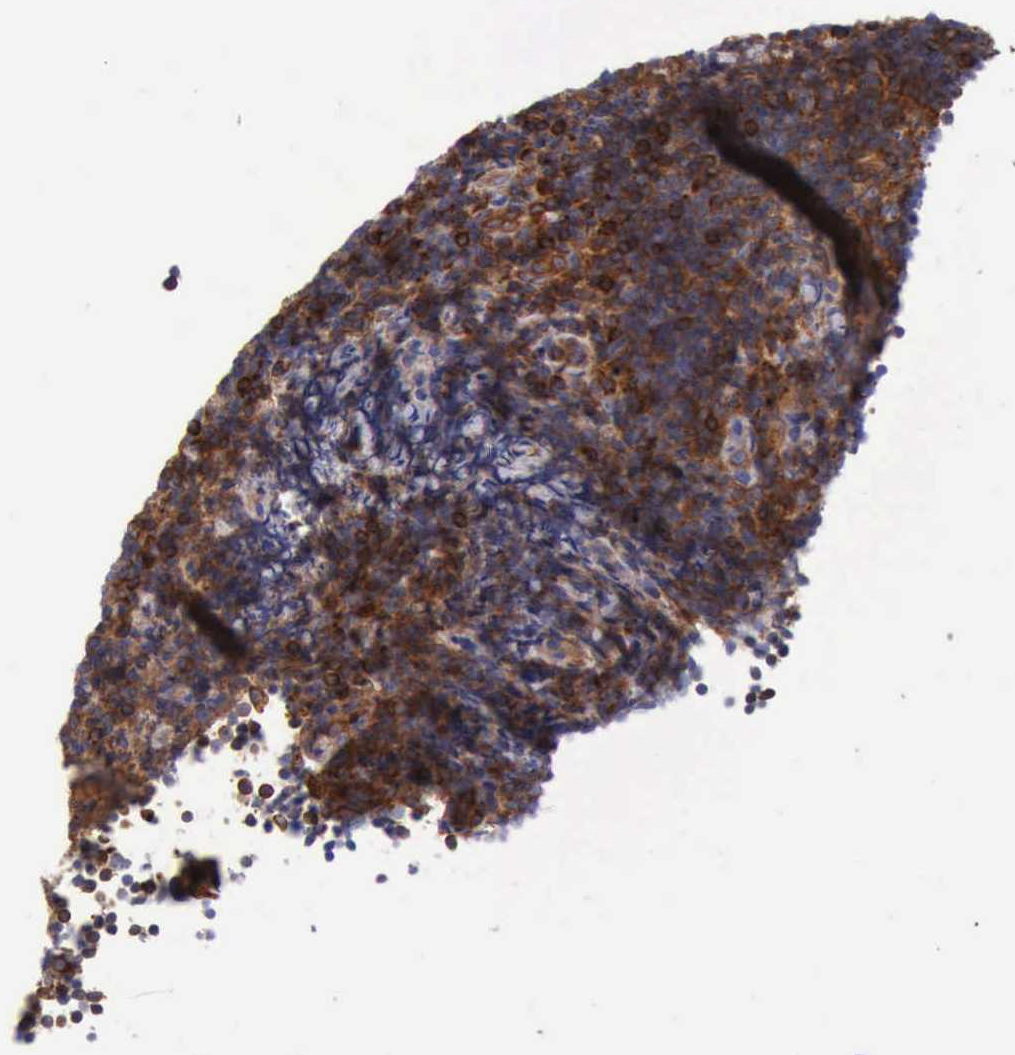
{"staining": {"intensity": "moderate", "quantity": "25%-75%", "location": "cytoplasmic/membranous"}, "tissue": "lymphoma", "cell_type": "Tumor cells", "image_type": "cancer", "snomed": [{"axis": "morphology", "description": "Malignant lymphoma, non-Hodgkin's type, Low grade"}, {"axis": "topography", "description": "Lymph node"}], "caption": "Low-grade malignant lymphoma, non-Hodgkin's type was stained to show a protein in brown. There is medium levels of moderate cytoplasmic/membranous staining in about 25%-75% of tumor cells. (DAB (3,3'-diaminobenzidine) IHC with brightfield microscopy, high magnification).", "gene": "FLNA", "patient": {"sex": "male", "age": 49}}